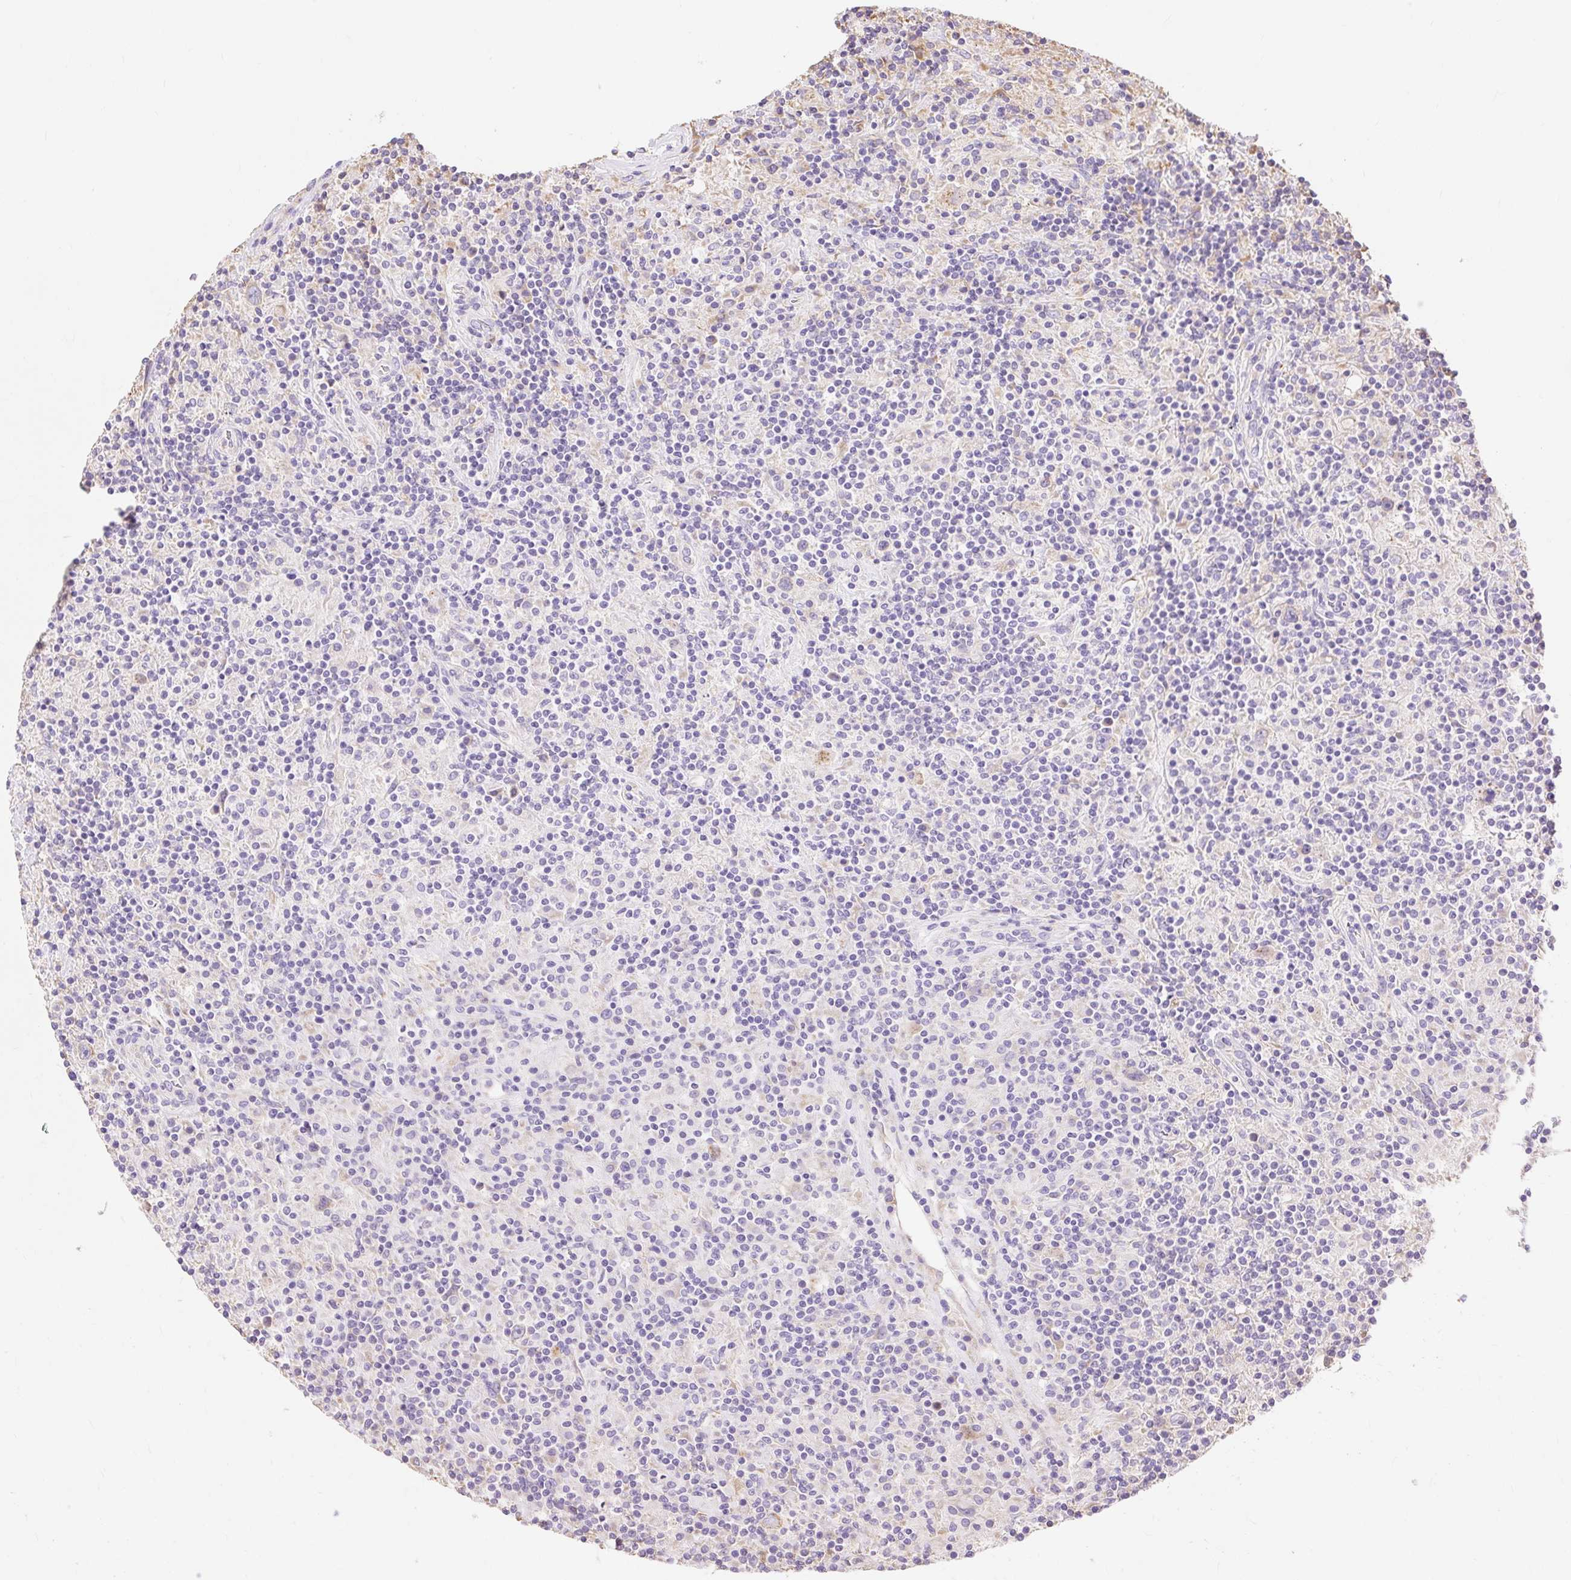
{"staining": {"intensity": "negative", "quantity": "none", "location": "none"}, "tissue": "lymphoma", "cell_type": "Tumor cells", "image_type": "cancer", "snomed": [{"axis": "morphology", "description": "Hodgkin's disease, NOS"}, {"axis": "topography", "description": "Lymph node"}], "caption": "This is an immunohistochemistry micrograph of lymphoma. There is no expression in tumor cells.", "gene": "RPS17", "patient": {"sex": "male", "age": 70}}